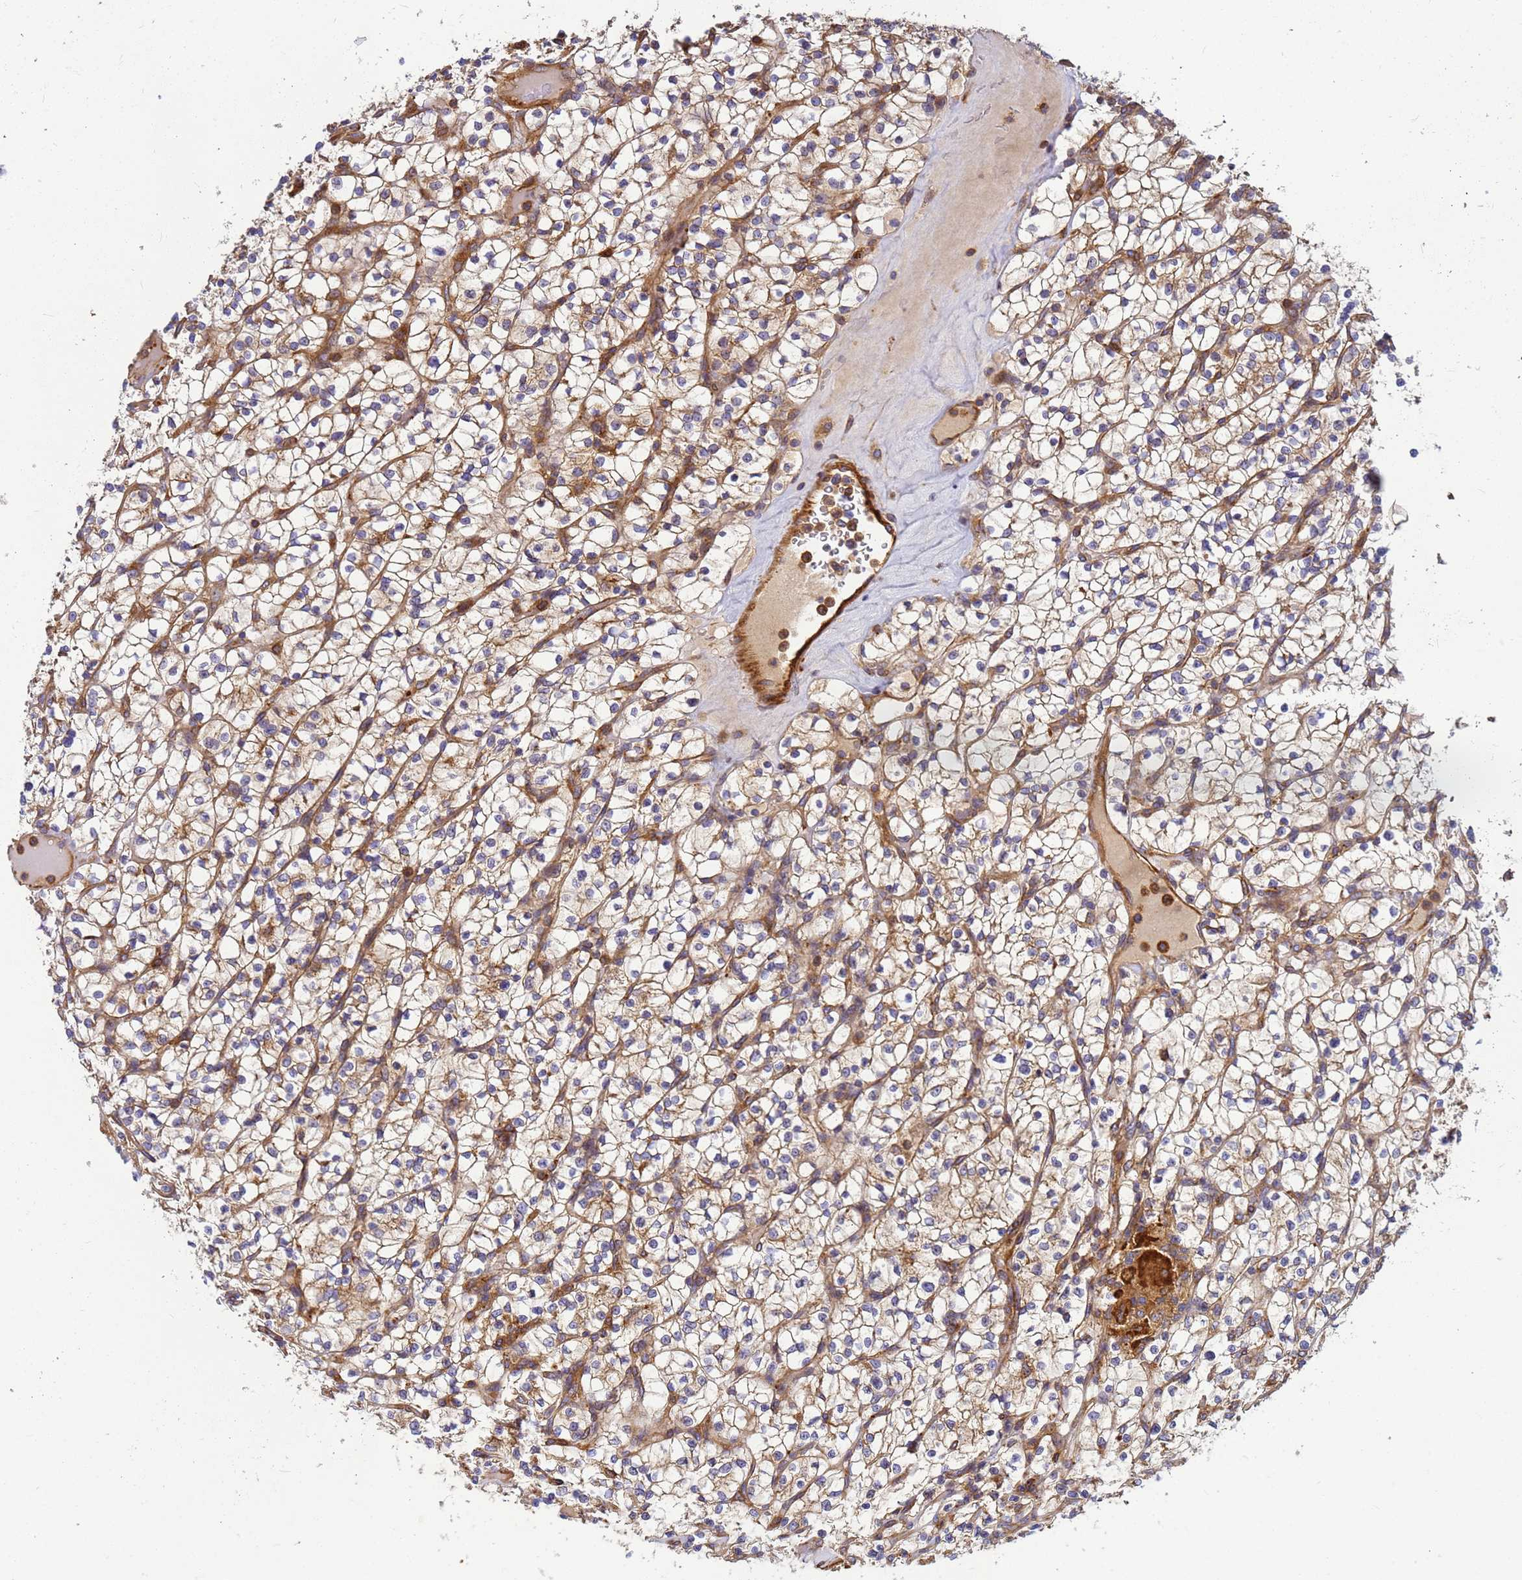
{"staining": {"intensity": "weak", "quantity": ">75%", "location": "cytoplasmic/membranous"}, "tissue": "renal cancer", "cell_type": "Tumor cells", "image_type": "cancer", "snomed": [{"axis": "morphology", "description": "Adenocarcinoma, NOS"}, {"axis": "topography", "description": "Kidney"}], "caption": "Renal adenocarcinoma stained with immunohistochemistry reveals weak cytoplasmic/membranous staining in about >75% of tumor cells.", "gene": "C2CD5", "patient": {"sex": "female", "age": 64}}